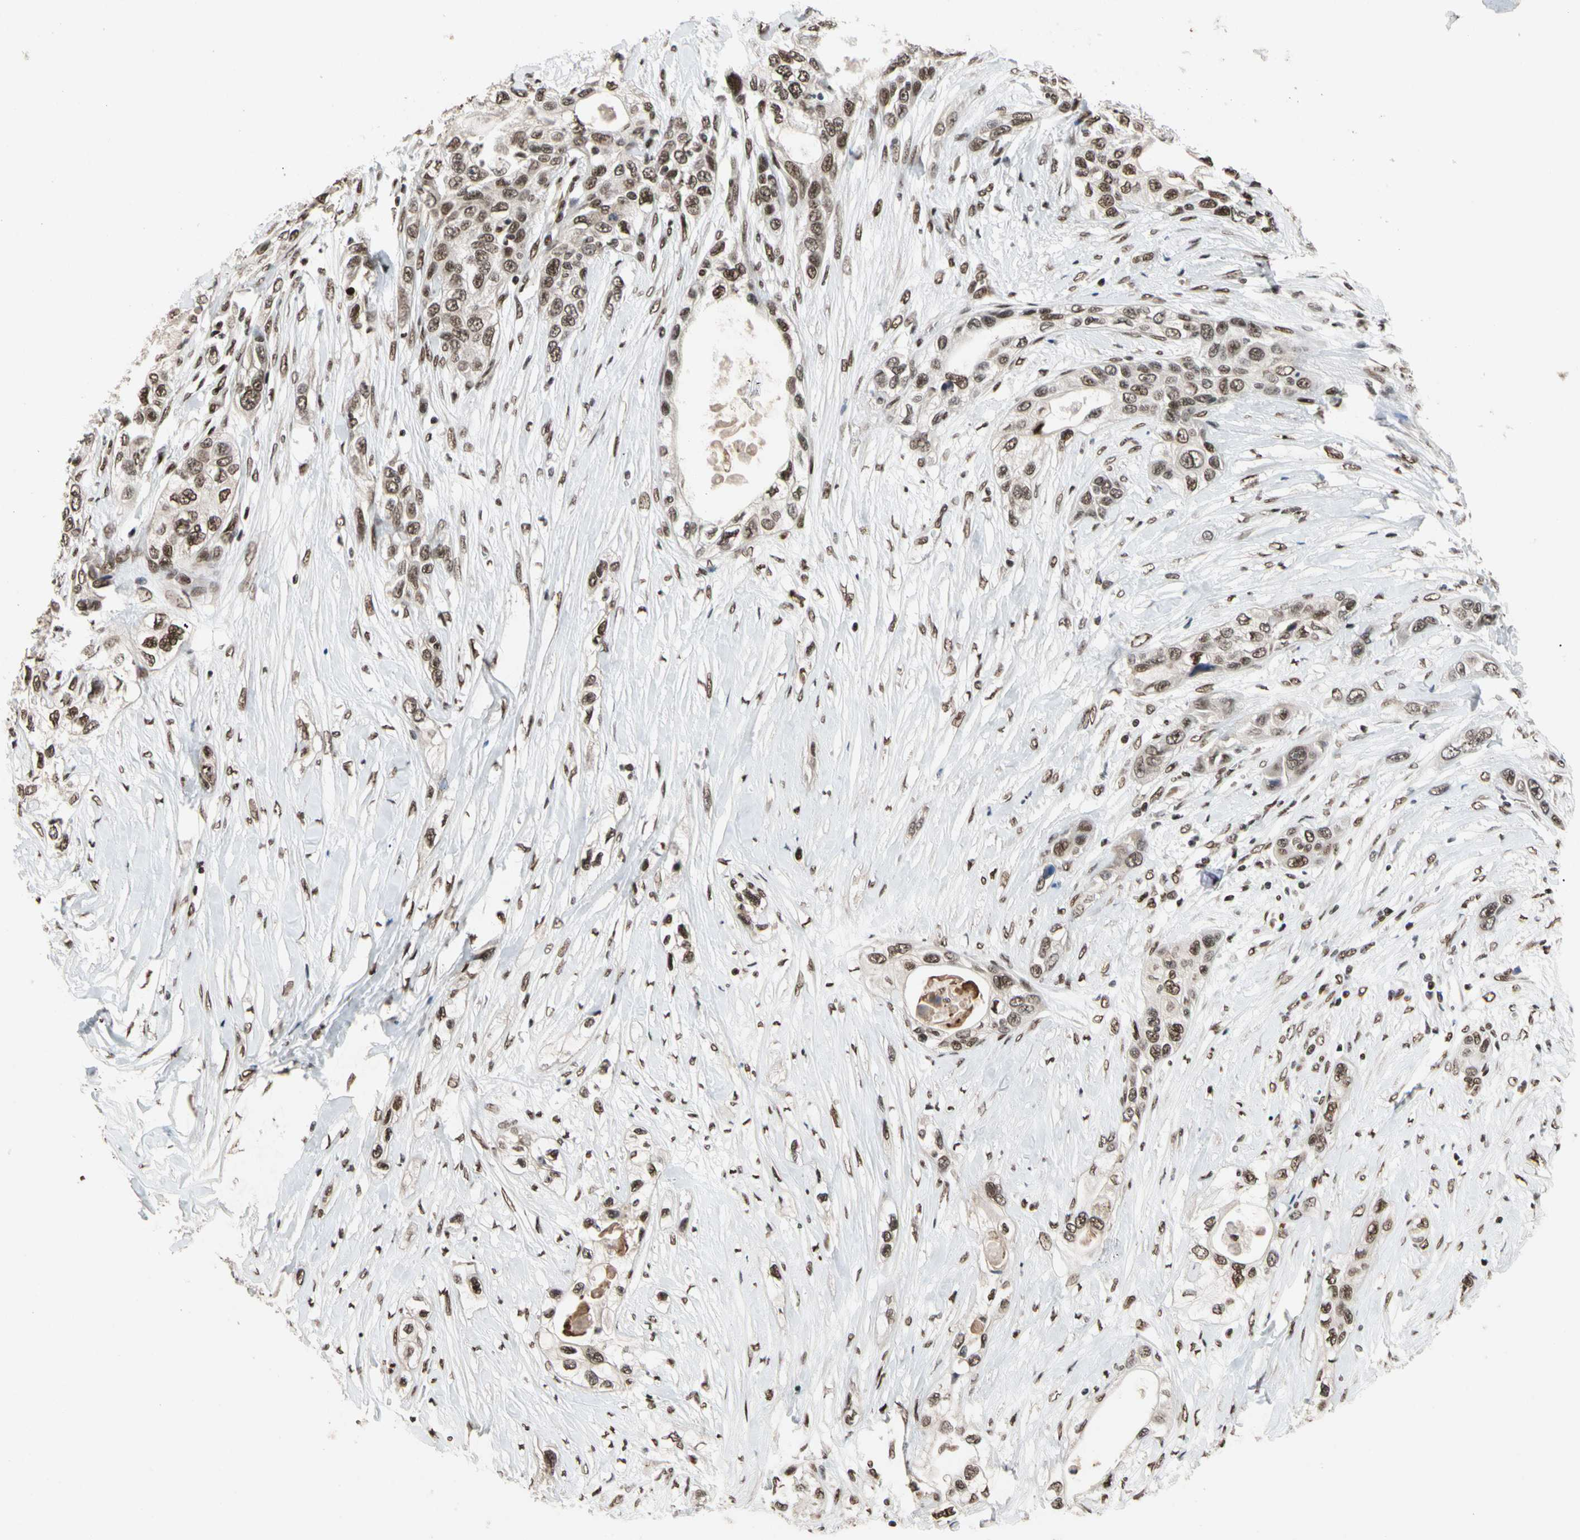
{"staining": {"intensity": "moderate", "quantity": ">75%", "location": "nuclear"}, "tissue": "pancreatic cancer", "cell_type": "Tumor cells", "image_type": "cancer", "snomed": [{"axis": "morphology", "description": "Adenocarcinoma, NOS"}, {"axis": "topography", "description": "Pancreas"}], "caption": "This micrograph exhibits IHC staining of human pancreatic cancer, with medium moderate nuclear positivity in approximately >75% of tumor cells.", "gene": "FAM98B", "patient": {"sex": "female", "age": 70}}